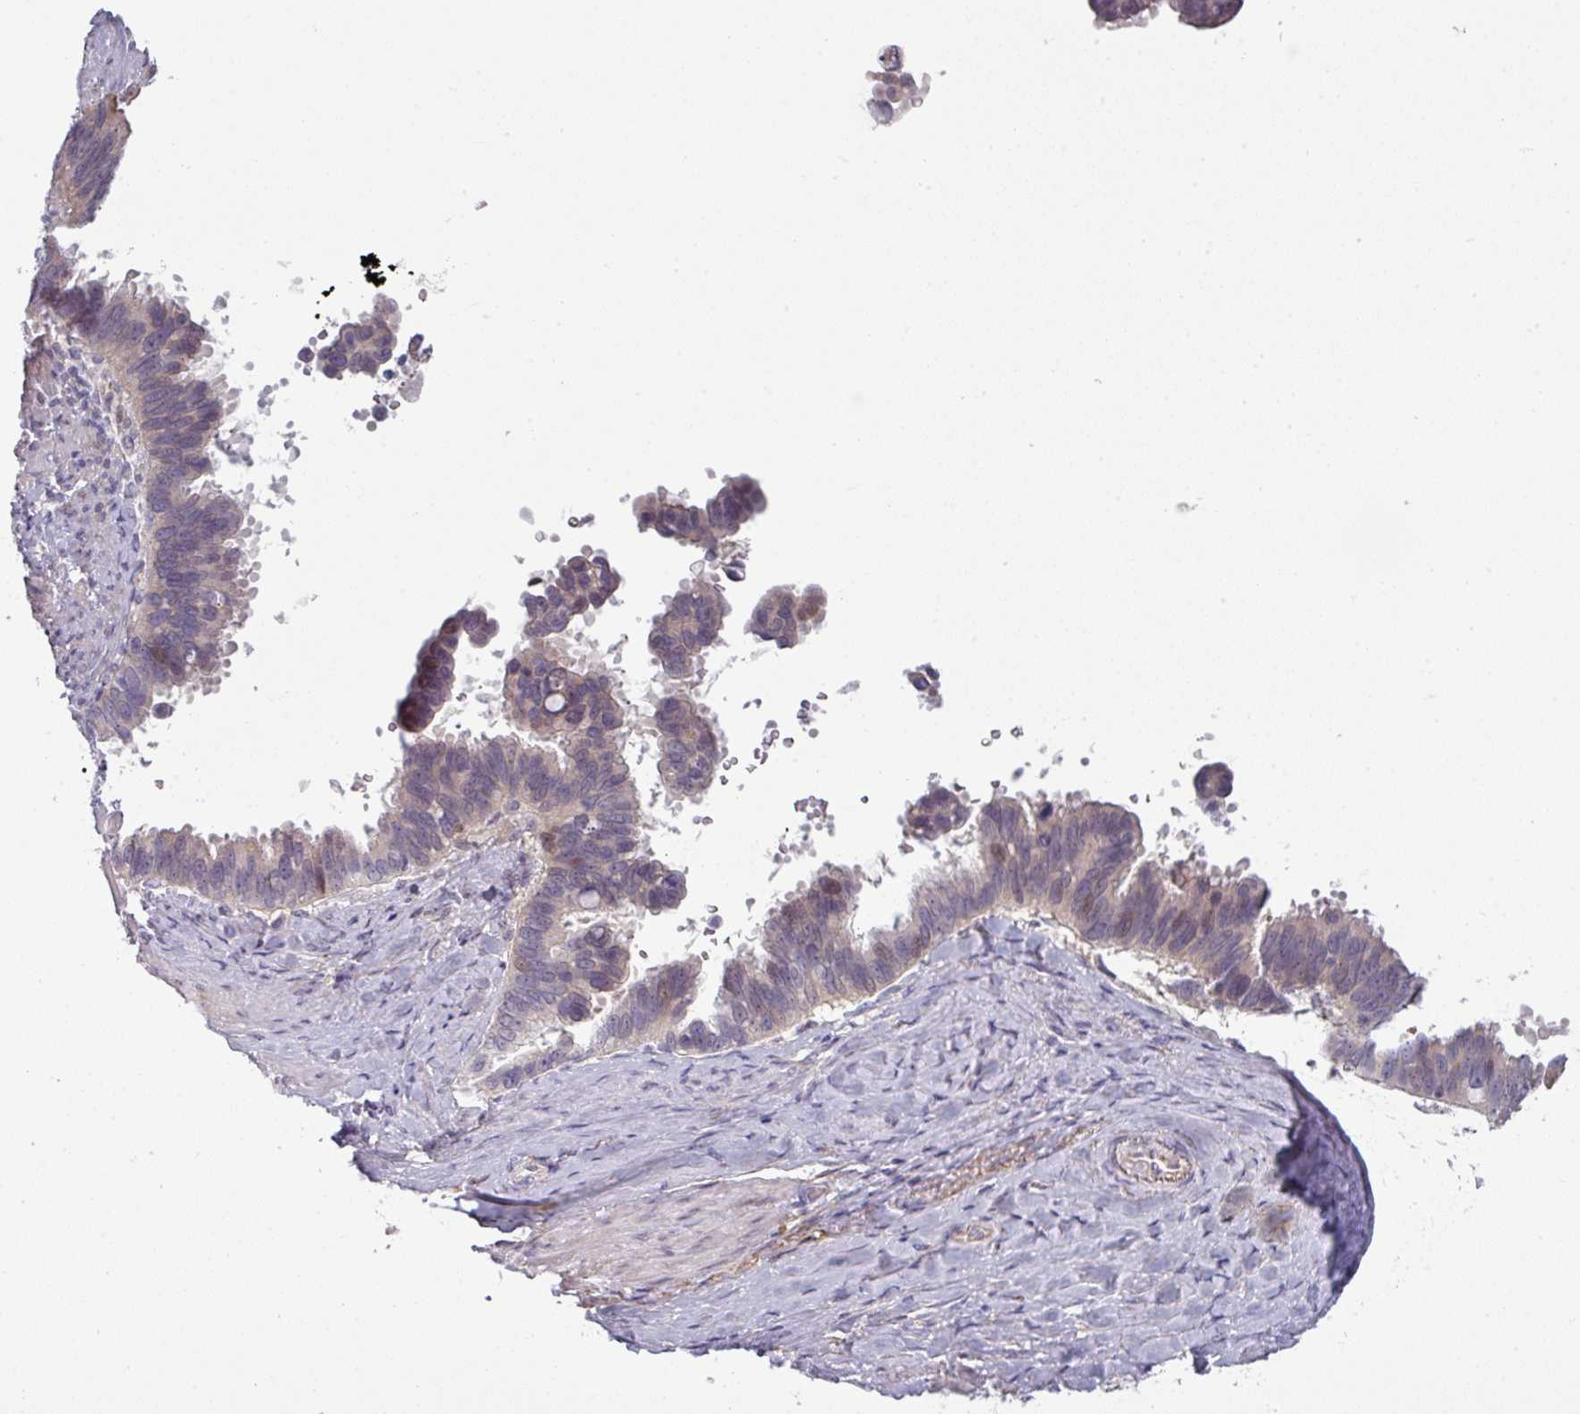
{"staining": {"intensity": "weak", "quantity": "<25%", "location": "cytoplasmic/membranous,nuclear"}, "tissue": "pancreatic cancer", "cell_type": "Tumor cells", "image_type": "cancer", "snomed": [{"axis": "morphology", "description": "Inflammation, NOS"}, {"axis": "morphology", "description": "Adenocarcinoma, NOS"}, {"axis": "topography", "description": "Pancreas"}], "caption": "There is no significant expression in tumor cells of pancreatic adenocarcinoma.", "gene": "C2orf16", "patient": {"sex": "female", "age": 56}}